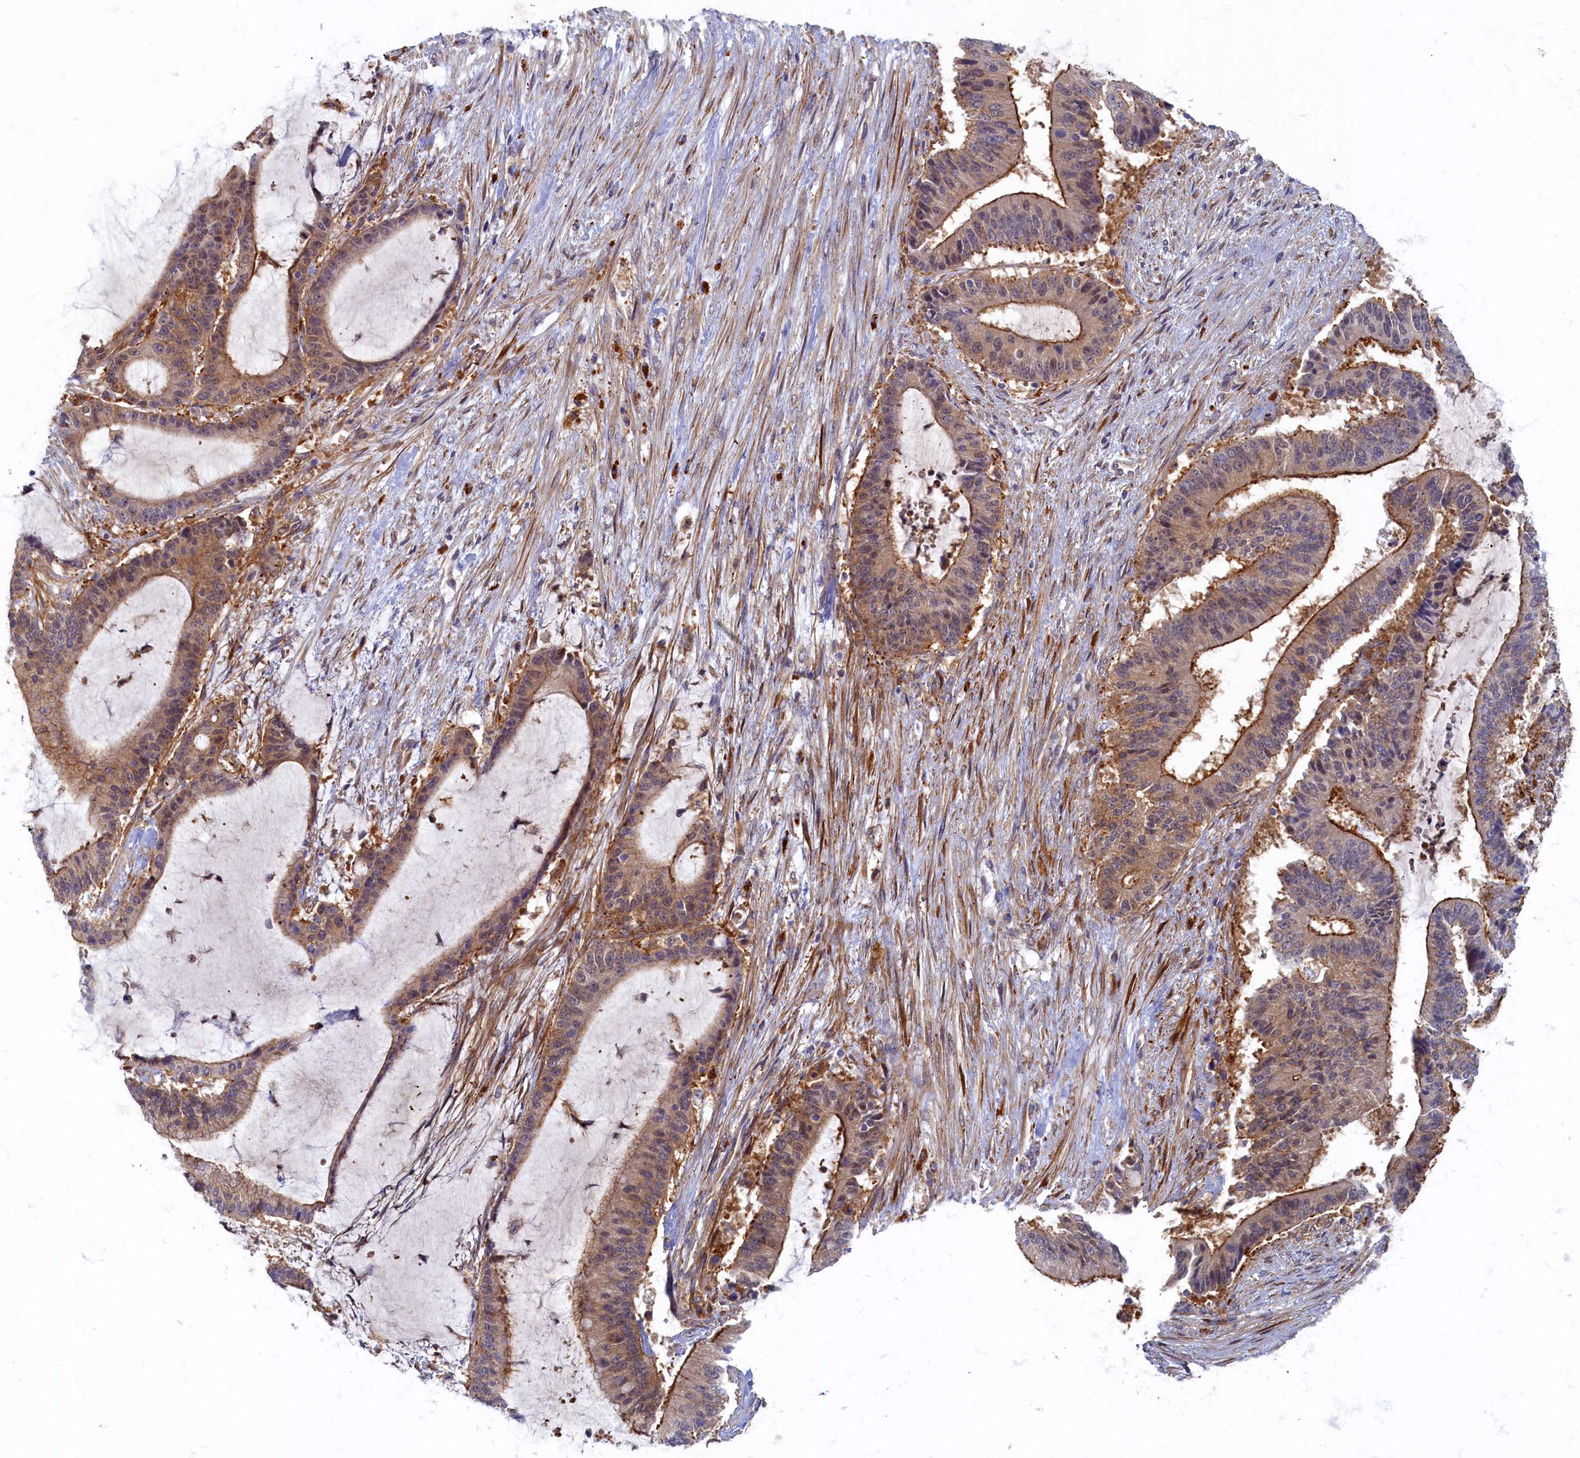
{"staining": {"intensity": "moderate", "quantity": "25%-75%", "location": "cytoplasmic/membranous,nuclear"}, "tissue": "liver cancer", "cell_type": "Tumor cells", "image_type": "cancer", "snomed": [{"axis": "morphology", "description": "Normal tissue, NOS"}, {"axis": "morphology", "description": "Cholangiocarcinoma"}, {"axis": "topography", "description": "Liver"}, {"axis": "topography", "description": "Peripheral nerve tissue"}], "caption": "IHC histopathology image of human liver cancer stained for a protein (brown), which shows medium levels of moderate cytoplasmic/membranous and nuclear staining in about 25%-75% of tumor cells.", "gene": "PSMG2", "patient": {"sex": "female", "age": 73}}